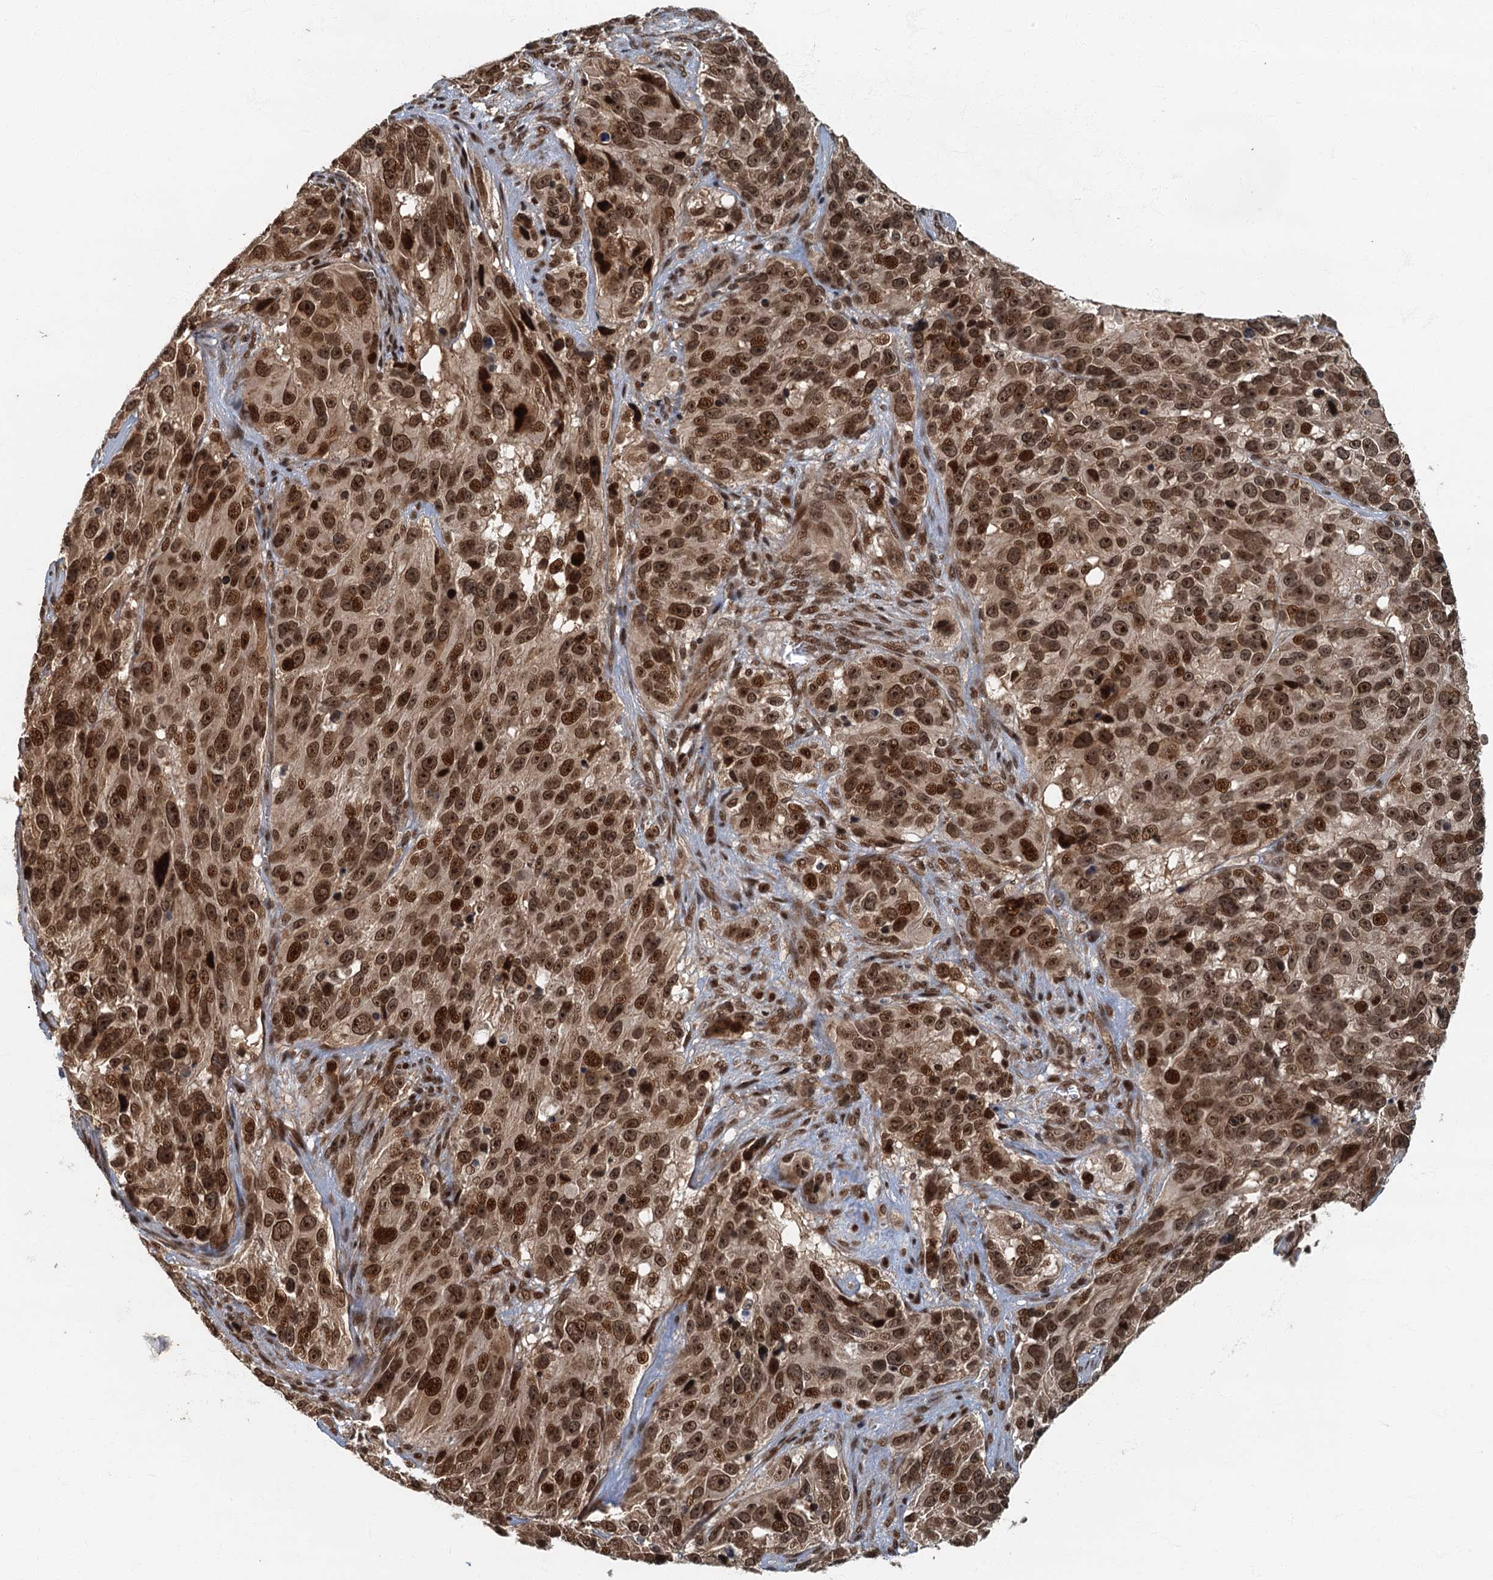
{"staining": {"intensity": "strong", "quantity": ">75%", "location": "nuclear"}, "tissue": "melanoma", "cell_type": "Tumor cells", "image_type": "cancer", "snomed": [{"axis": "morphology", "description": "Malignant melanoma, NOS"}, {"axis": "topography", "description": "Skin"}], "caption": "Immunohistochemical staining of malignant melanoma shows high levels of strong nuclear staining in approximately >75% of tumor cells.", "gene": "CKAP2L", "patient": {"sex": "male", "age": 84}}